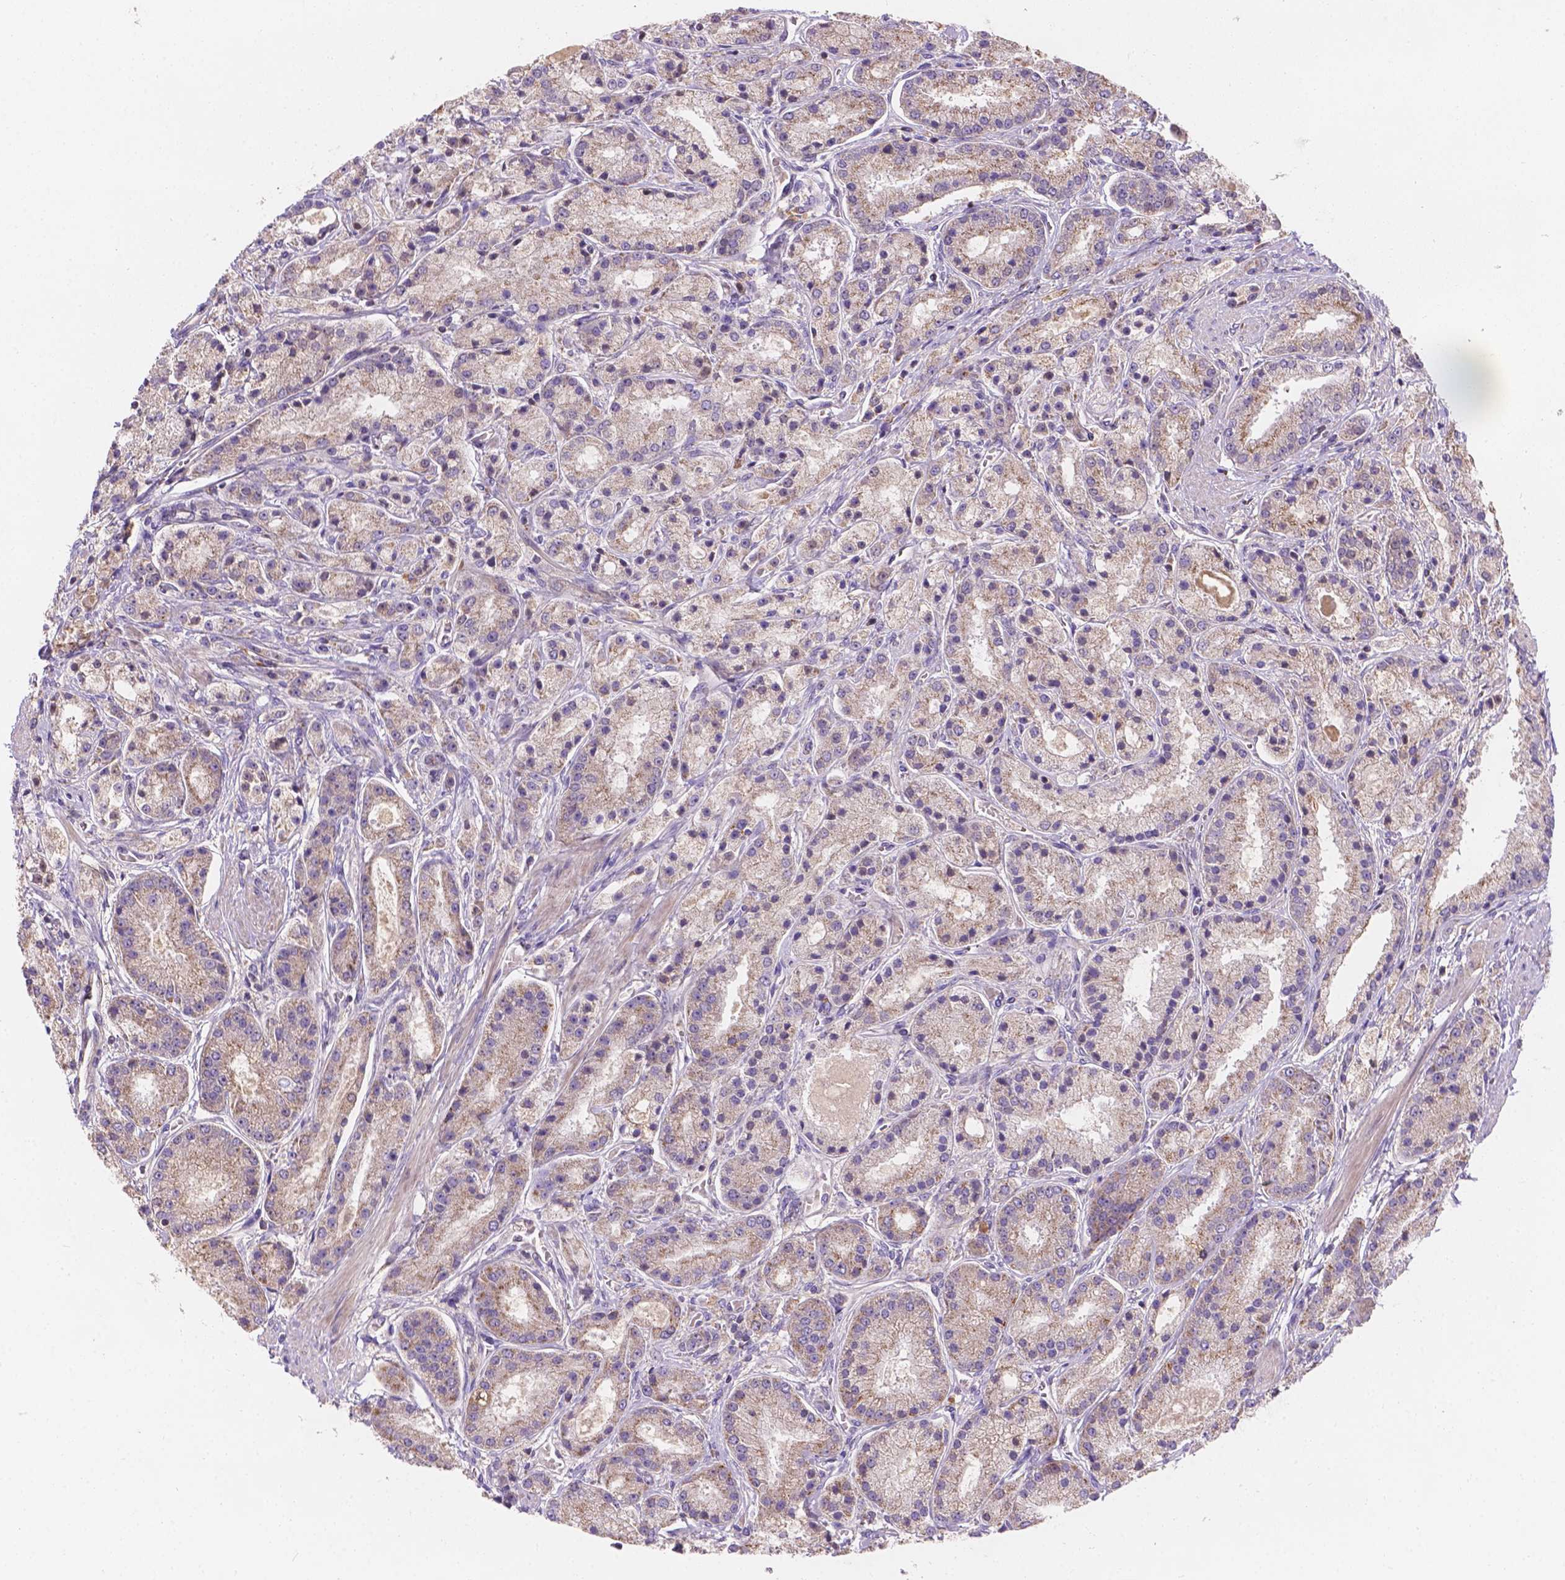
{"staining": {"intensity": "moderate", "quantity": ">75%", "location": "cytoplasmic/membranous"}, "tissue": "prostate cancer", "cell_type": "Tumor cells", "image_type": "cancer", "snomed": [{"axis": "morphology", "description": "Adenocarcinoma, High grade"}, {"axis": "topography", "description": "Prostate"}], "caption": "Protein expression analysis of human prostate adenocarcinoma (high-grade) reveals moderate cytoplasmic/membranous expression in approximately >75% of tumor cells.", "gene": "CDK10", "patient": {"sex": "male", "age": 67}}